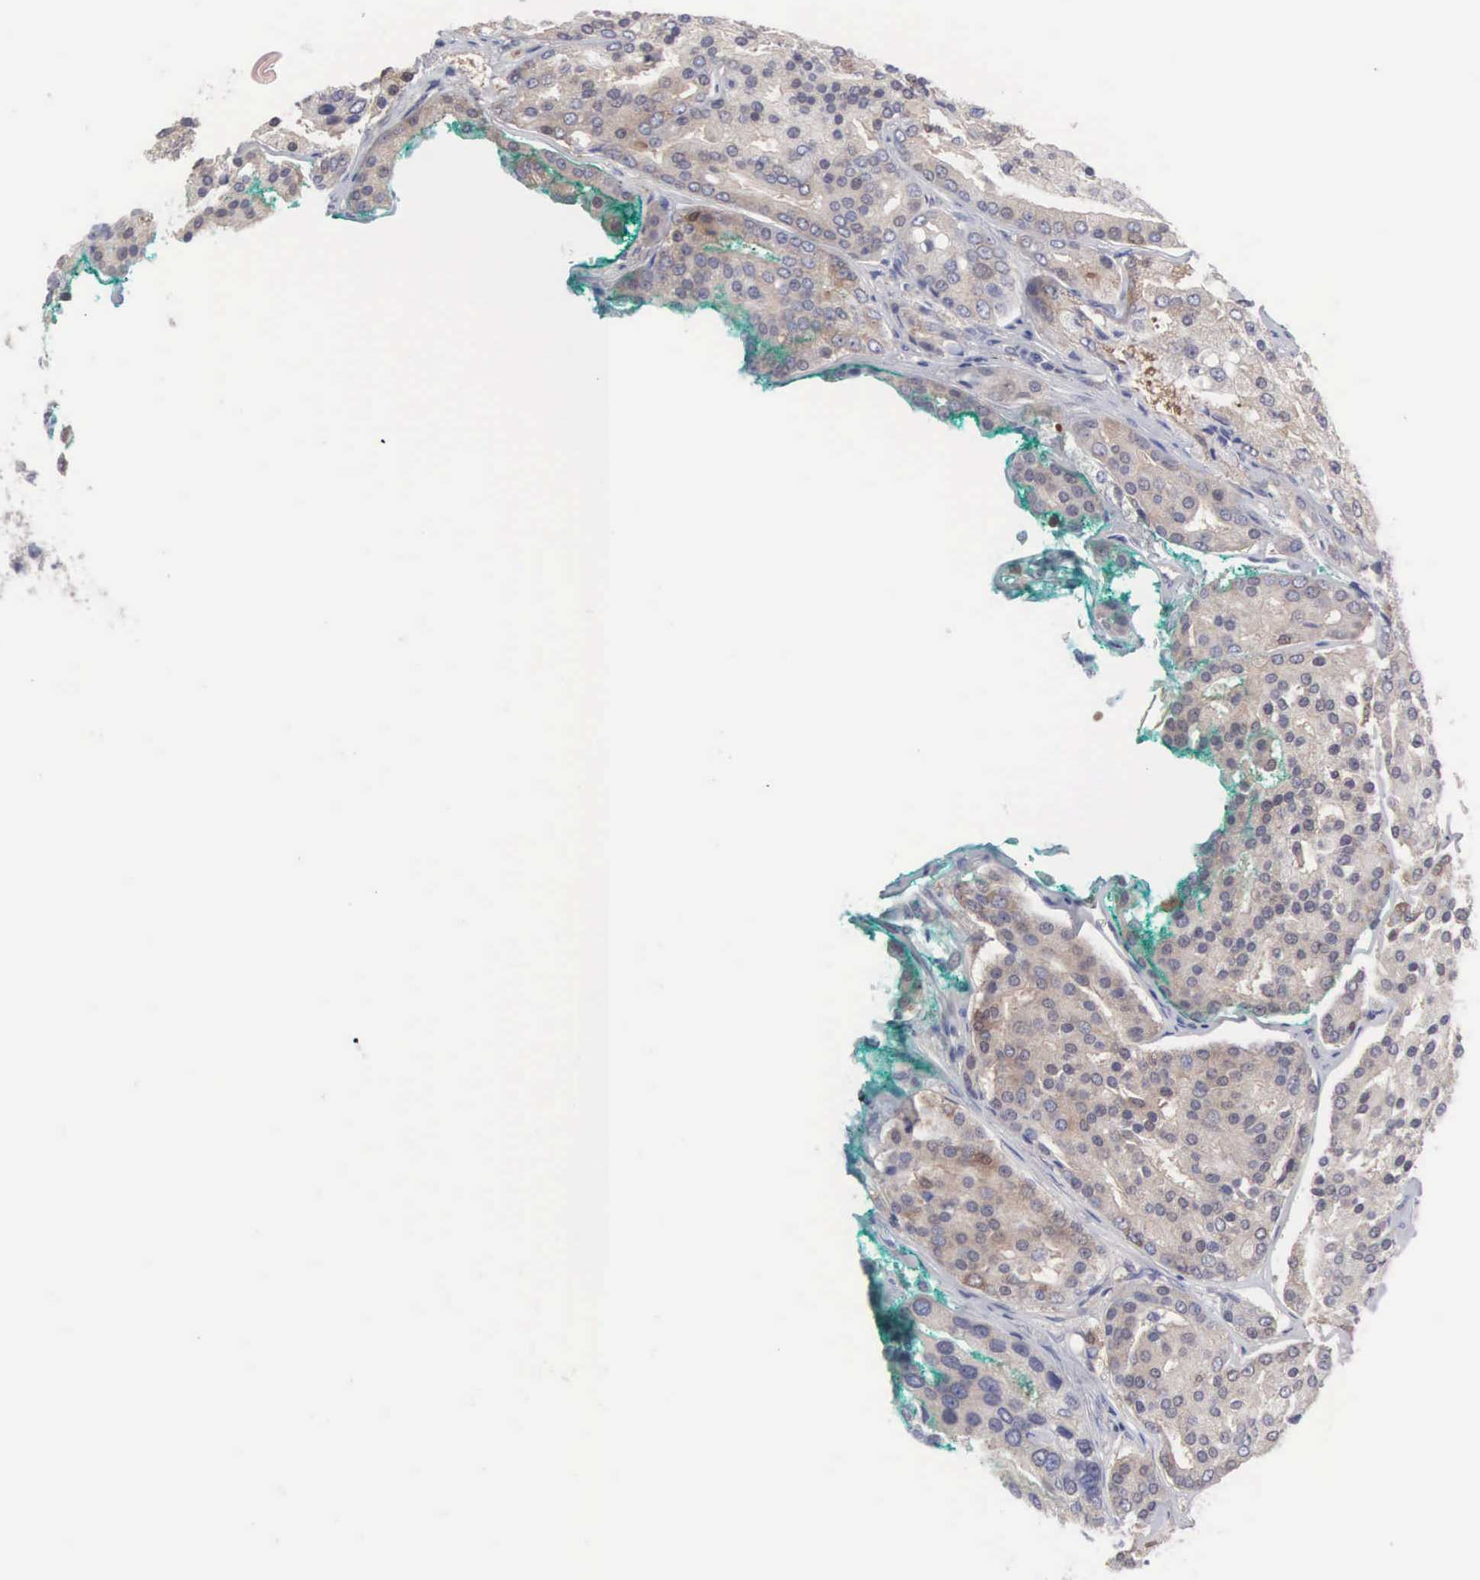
{"staining": {"intensity": "weak", "quantity": ">75%", "location": "cytoplasmic/membranous"}, "tissue": "prostate cancer", "cell_type": "Tumor cells", "image_type": "cancer", "snomed": [{"axis": "morphology", "description": "Adenocarcinoma, High grade"}, {"axis": "topography", "description": "Prostate"}], "caption": "Protein expression analysis of prostate cancer (high-grade adenocarcinoma) displays weak cytoplasmic/membranous expression in about >75% of tumor cells. (DAB IHC, brown staining for protein, blue staining for nuclei).", "gene": "MTHFD1", "patient": {"sex": "male", "age": 64}}